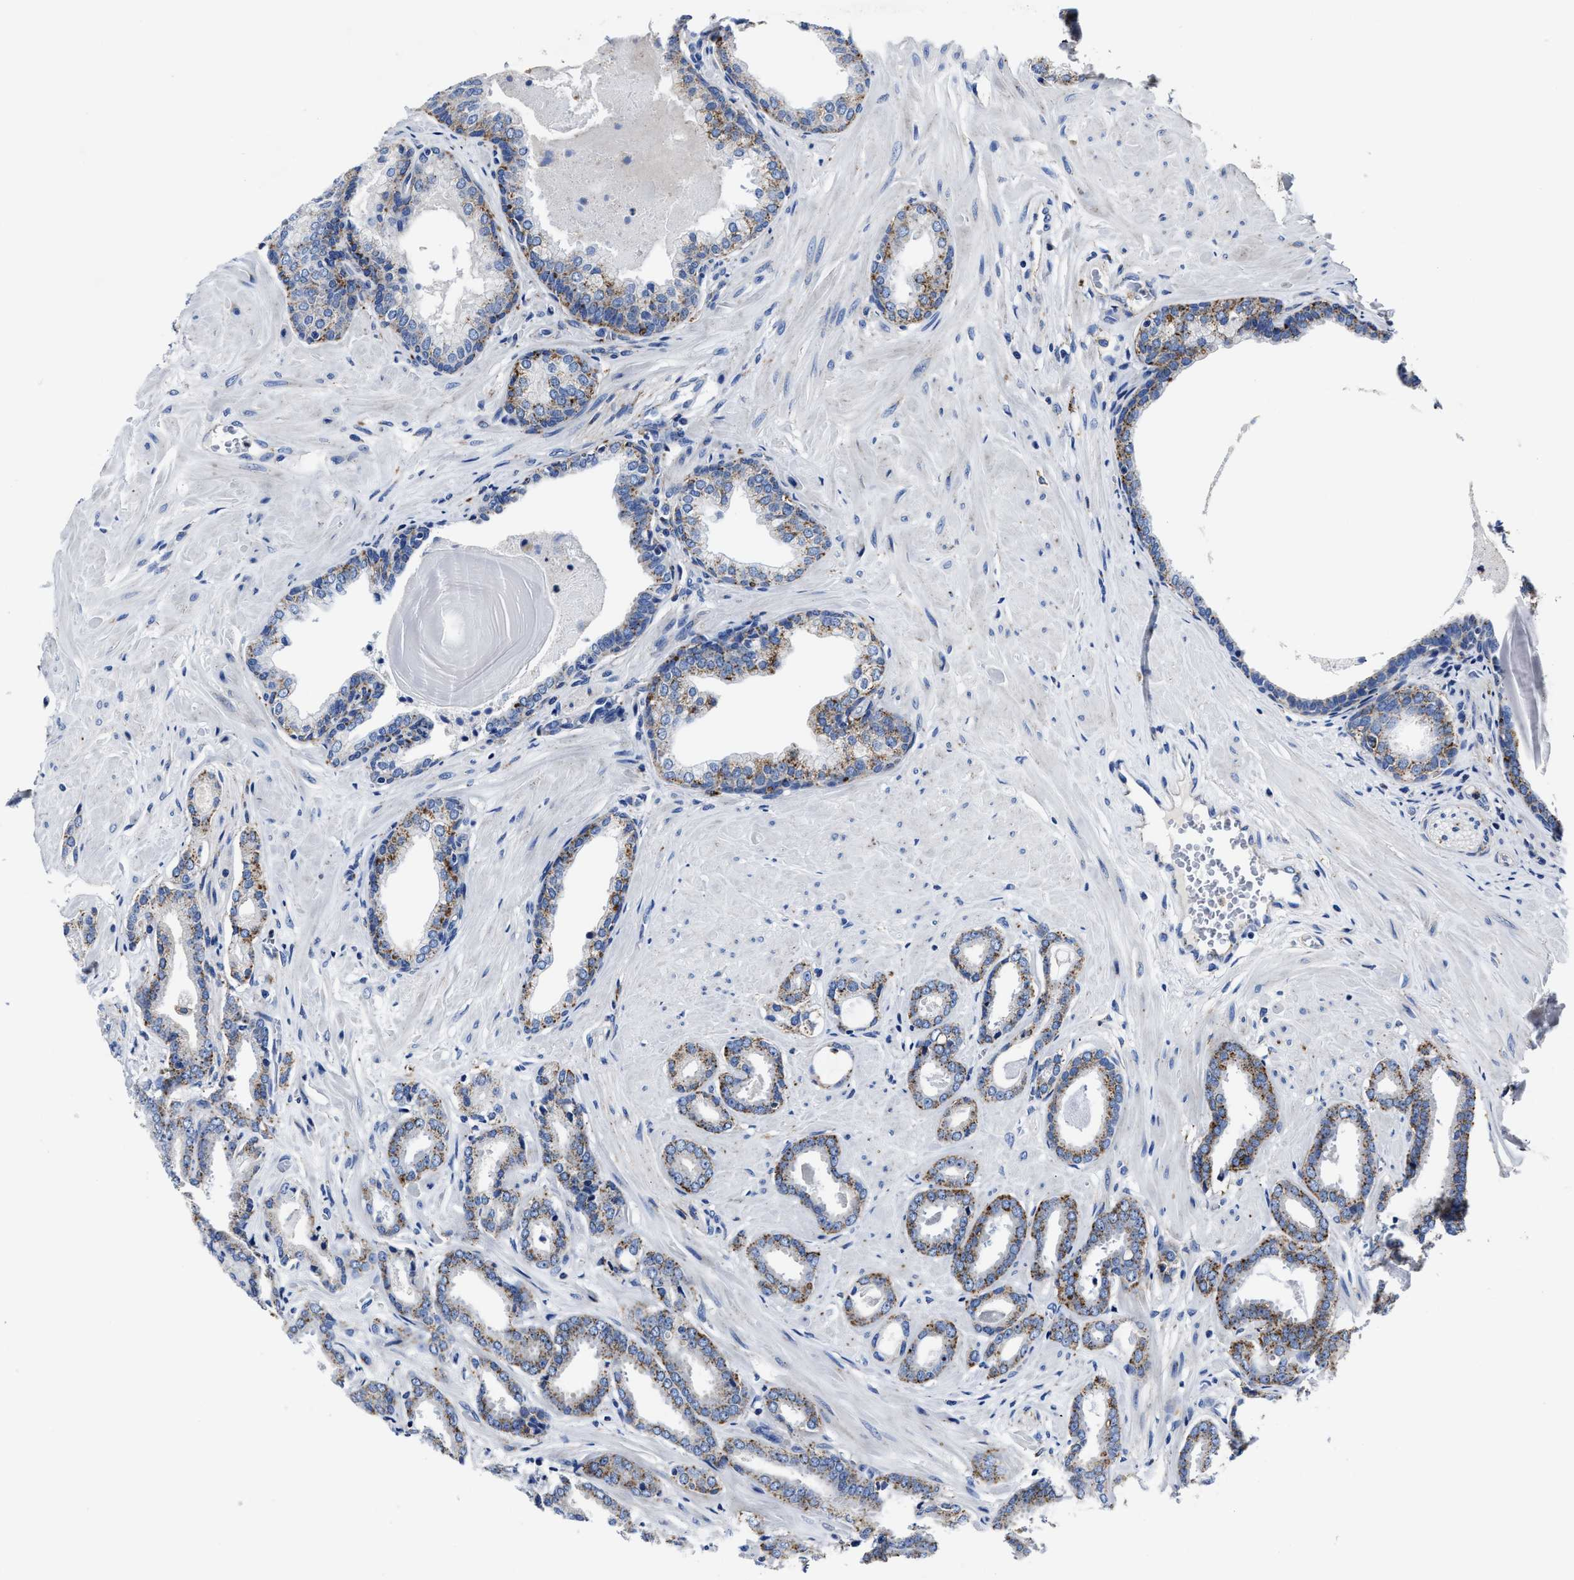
{"staining": {"intensity": "moderate", "quantity": ">75%", "location": "cytoplasmic/membranous"}, "tissue": "prostate cancer", "cell_type": "Tumor cells", "image_type": "cancer", "snomed": [{"axis": "morphology", "description": "Adenocarcinoma, Low grade"}, {"axis": "topography", "description": "Prostate"}], "caption": "Brown immunohistochemical staining in prostate cancer reveals moderate cytoplasmic/membranous staining in approximately >75% of tumor cells.", "gene": "LAMTOR4", "patient": {"sex": "male", "age": 53}}